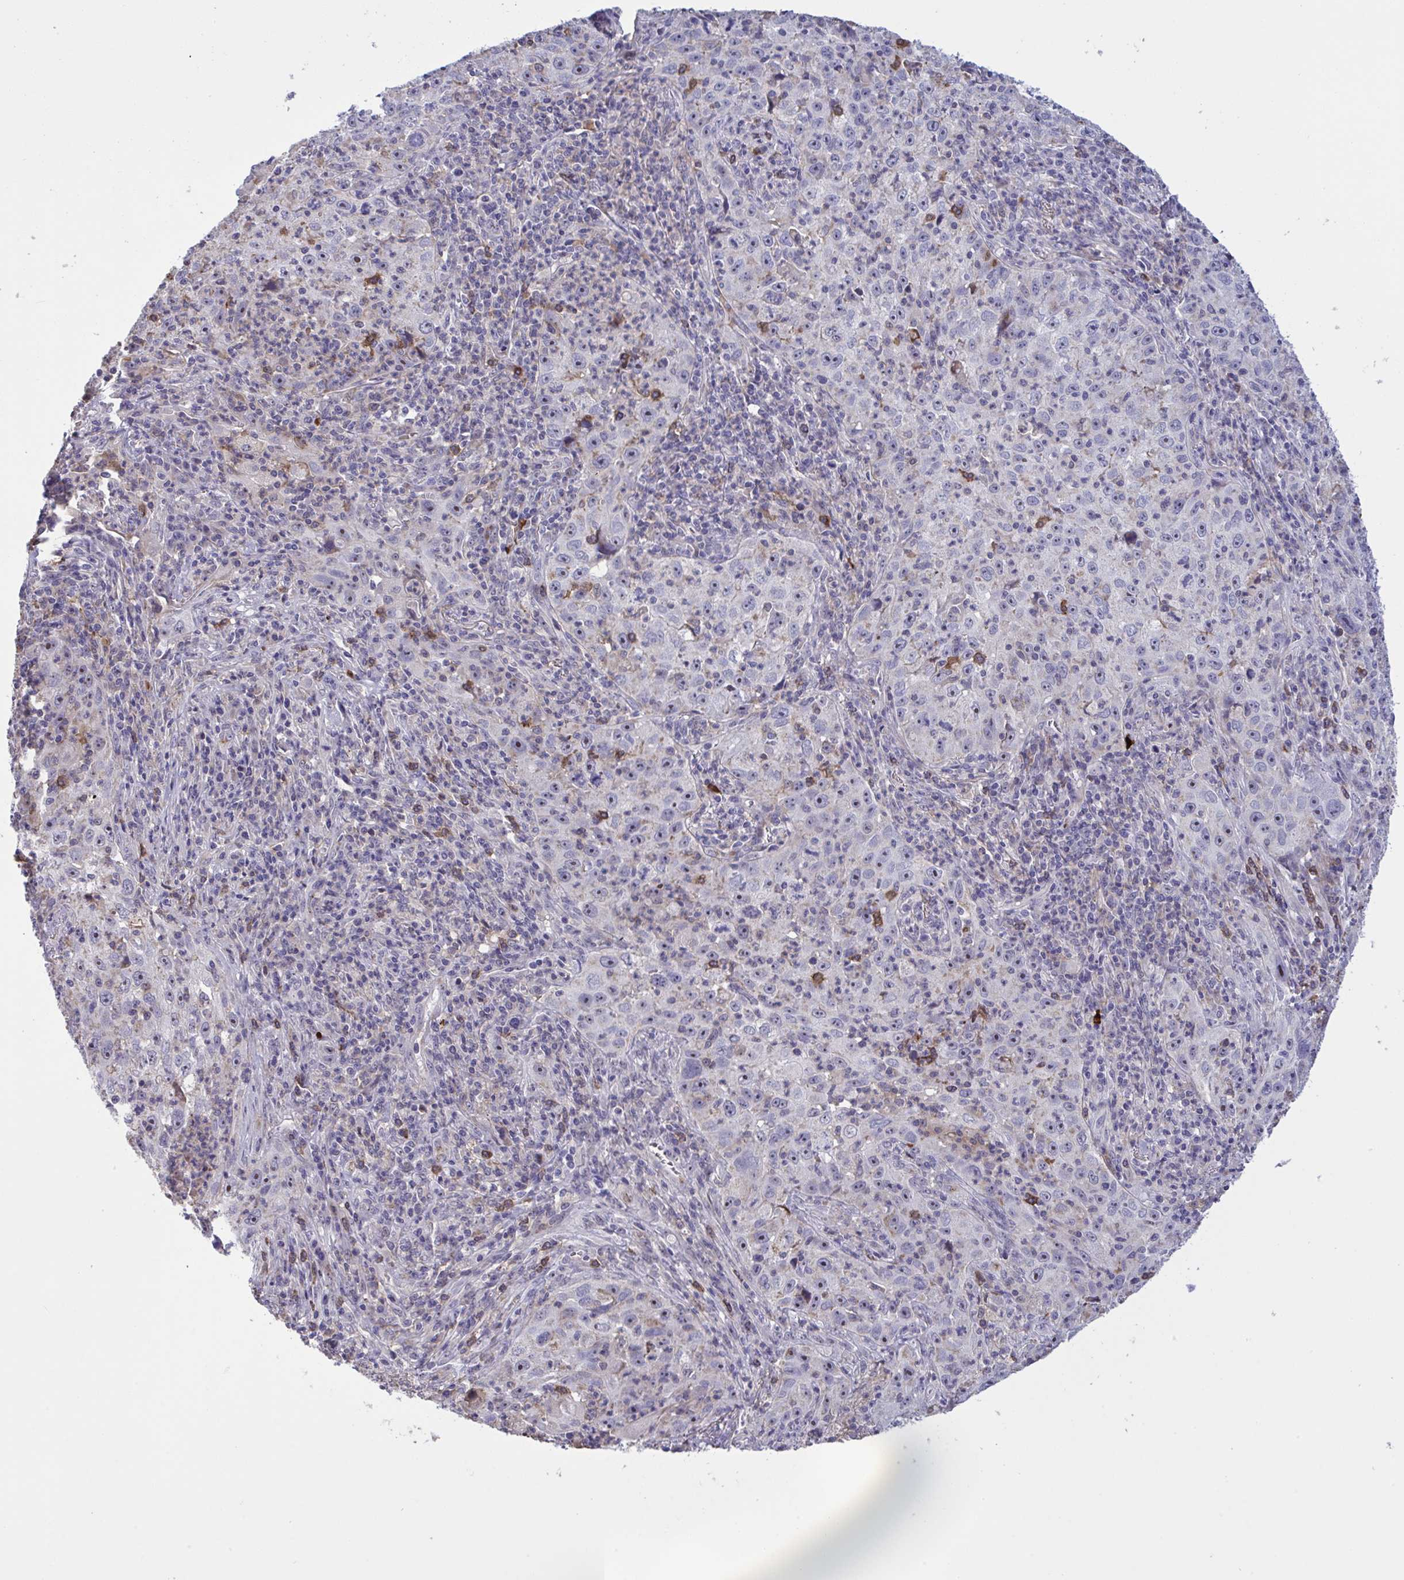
{"staining": {"intensity": "moderate", "quantity": "<25%", "location": "nuclear"}, "tissue": "lung cancer", "cell_type": "Tumor cells", "image_type": "cancer", "snomed": [{"axis": "morphology", "description": "Squamous cell carcinoma, NOS"}, {"axis": "topography", "description": "Lung"}], "caption": "An image showing moderate nuclear positivity in about <25% of tumor cells in lung cancer, as visualized by brown immunohistochemical staining.", "gene": "CD101", "patient": {"sex": "male", "age": 71}}